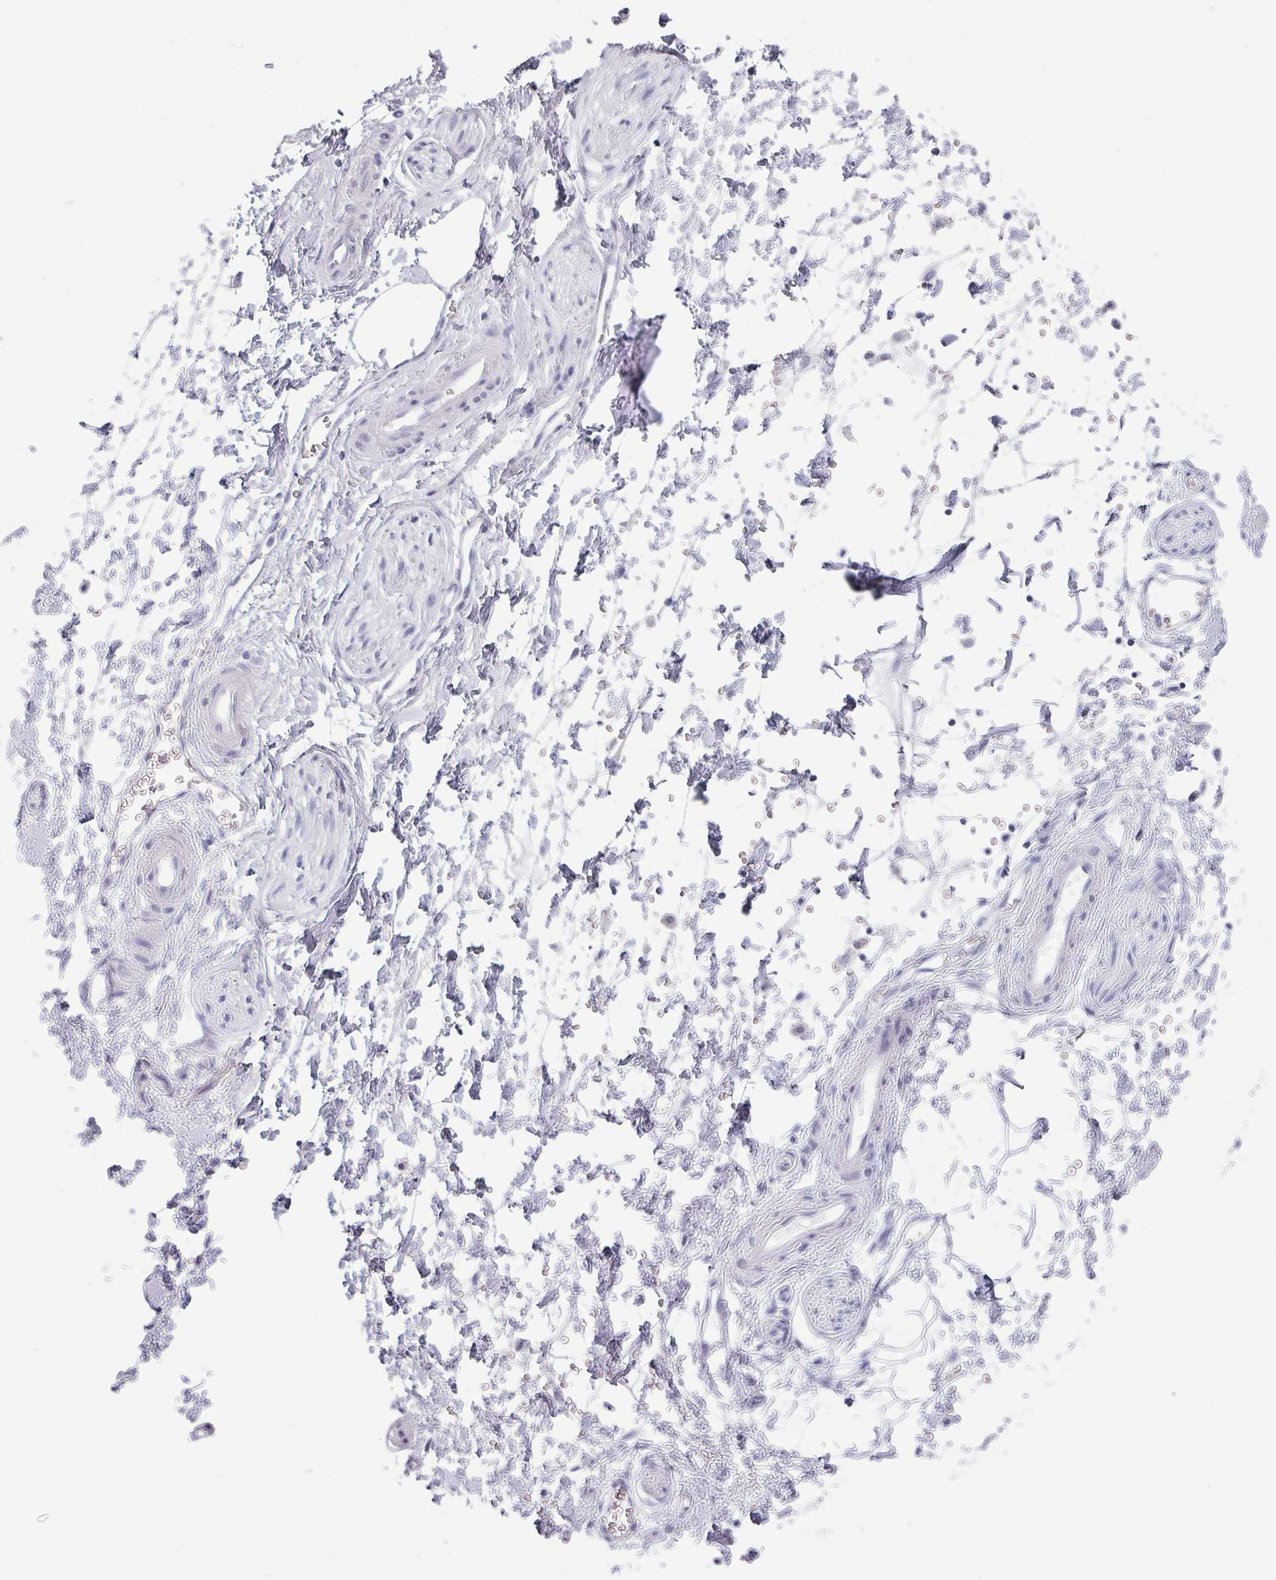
{"staining": {"intensity": "negative", "quantity": "none", "location": "none"}, "tissue": "adipose tissue", "cell_type": "Adipocytes", "image_type": "normal", "snomed": [{"axis": "morphology", "description": "Normal tissue, NOS"}, {"axis": "topography", "description": "Prostate"}, {"axis": "topography", "description": "Peripheral nerve tissue"}], "caption": "A high-resolution image shows immunohistochemistry staining of unremarkable adipose tissue, which displays no significant positivity in adipocytes.", "gene": "SLC35G2", "patient": {"sex": "male", "age": 55}}